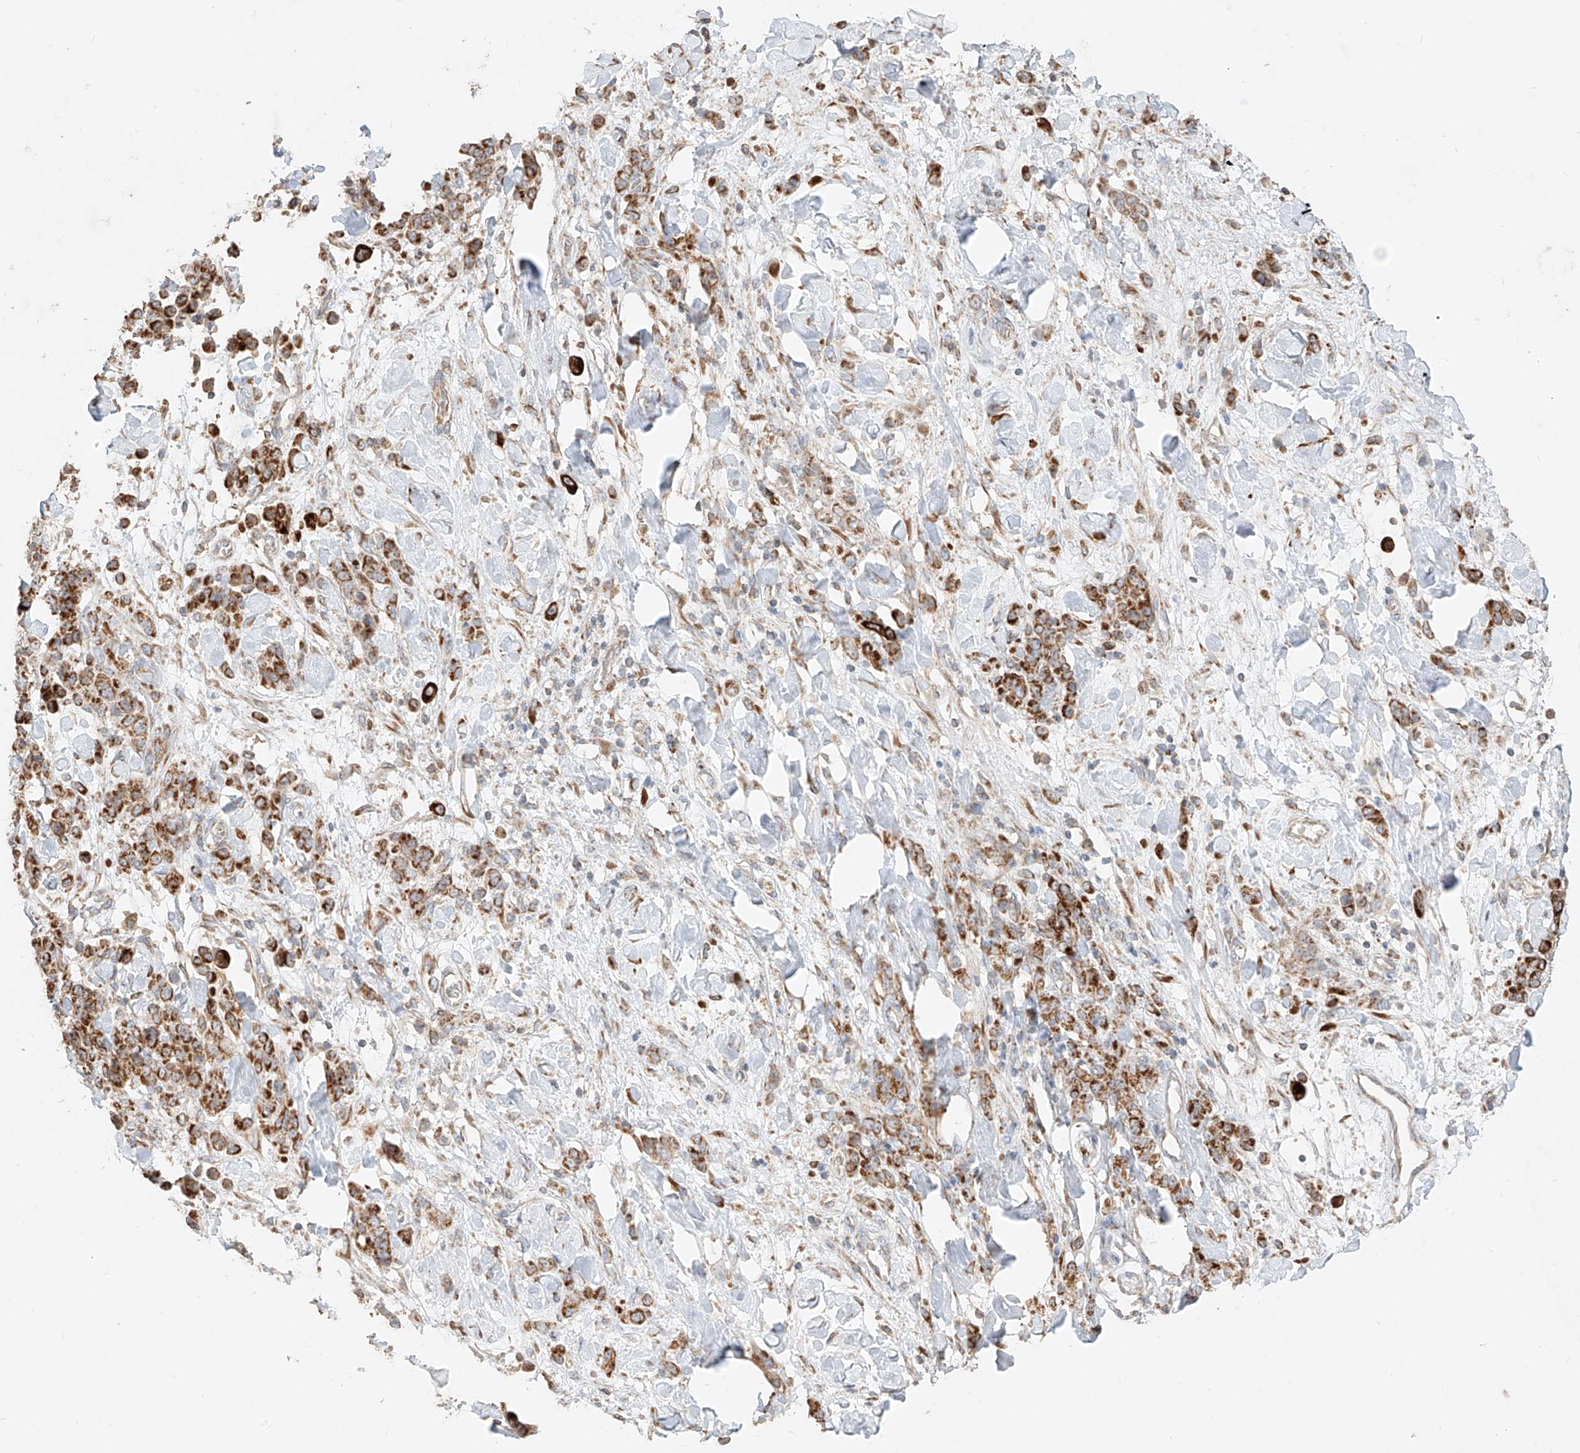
{"staining": {"intensity": "moderate", "quantity": ">75%", "location": "cytoplasmic/membranous"}, "tissue": "stomach cancer", "cell_type": "Tumor cells", "image_type": "cancer", "snomed": [{"axis": "morphology", "description": "Normal tissue, NOS"}, {"axis": "morphology", "description": "Adenocarcinoma, NOS"}, {"axis": "topography", "description": "Stomach"}], "caption": "Immunohistochemistry (DAB) staining of stomach cancer demonstrates moderate cytoplasmic/membranous protein staining in about >75% of tumor cells. The staining was performed using DAB to visualize the protein expression in brown, while the nuclei were stained in blue with hematoxylin (Magnification: 20x).", "gene": "COLGALT2", "patient": {"sex": "male", "age": 82}}